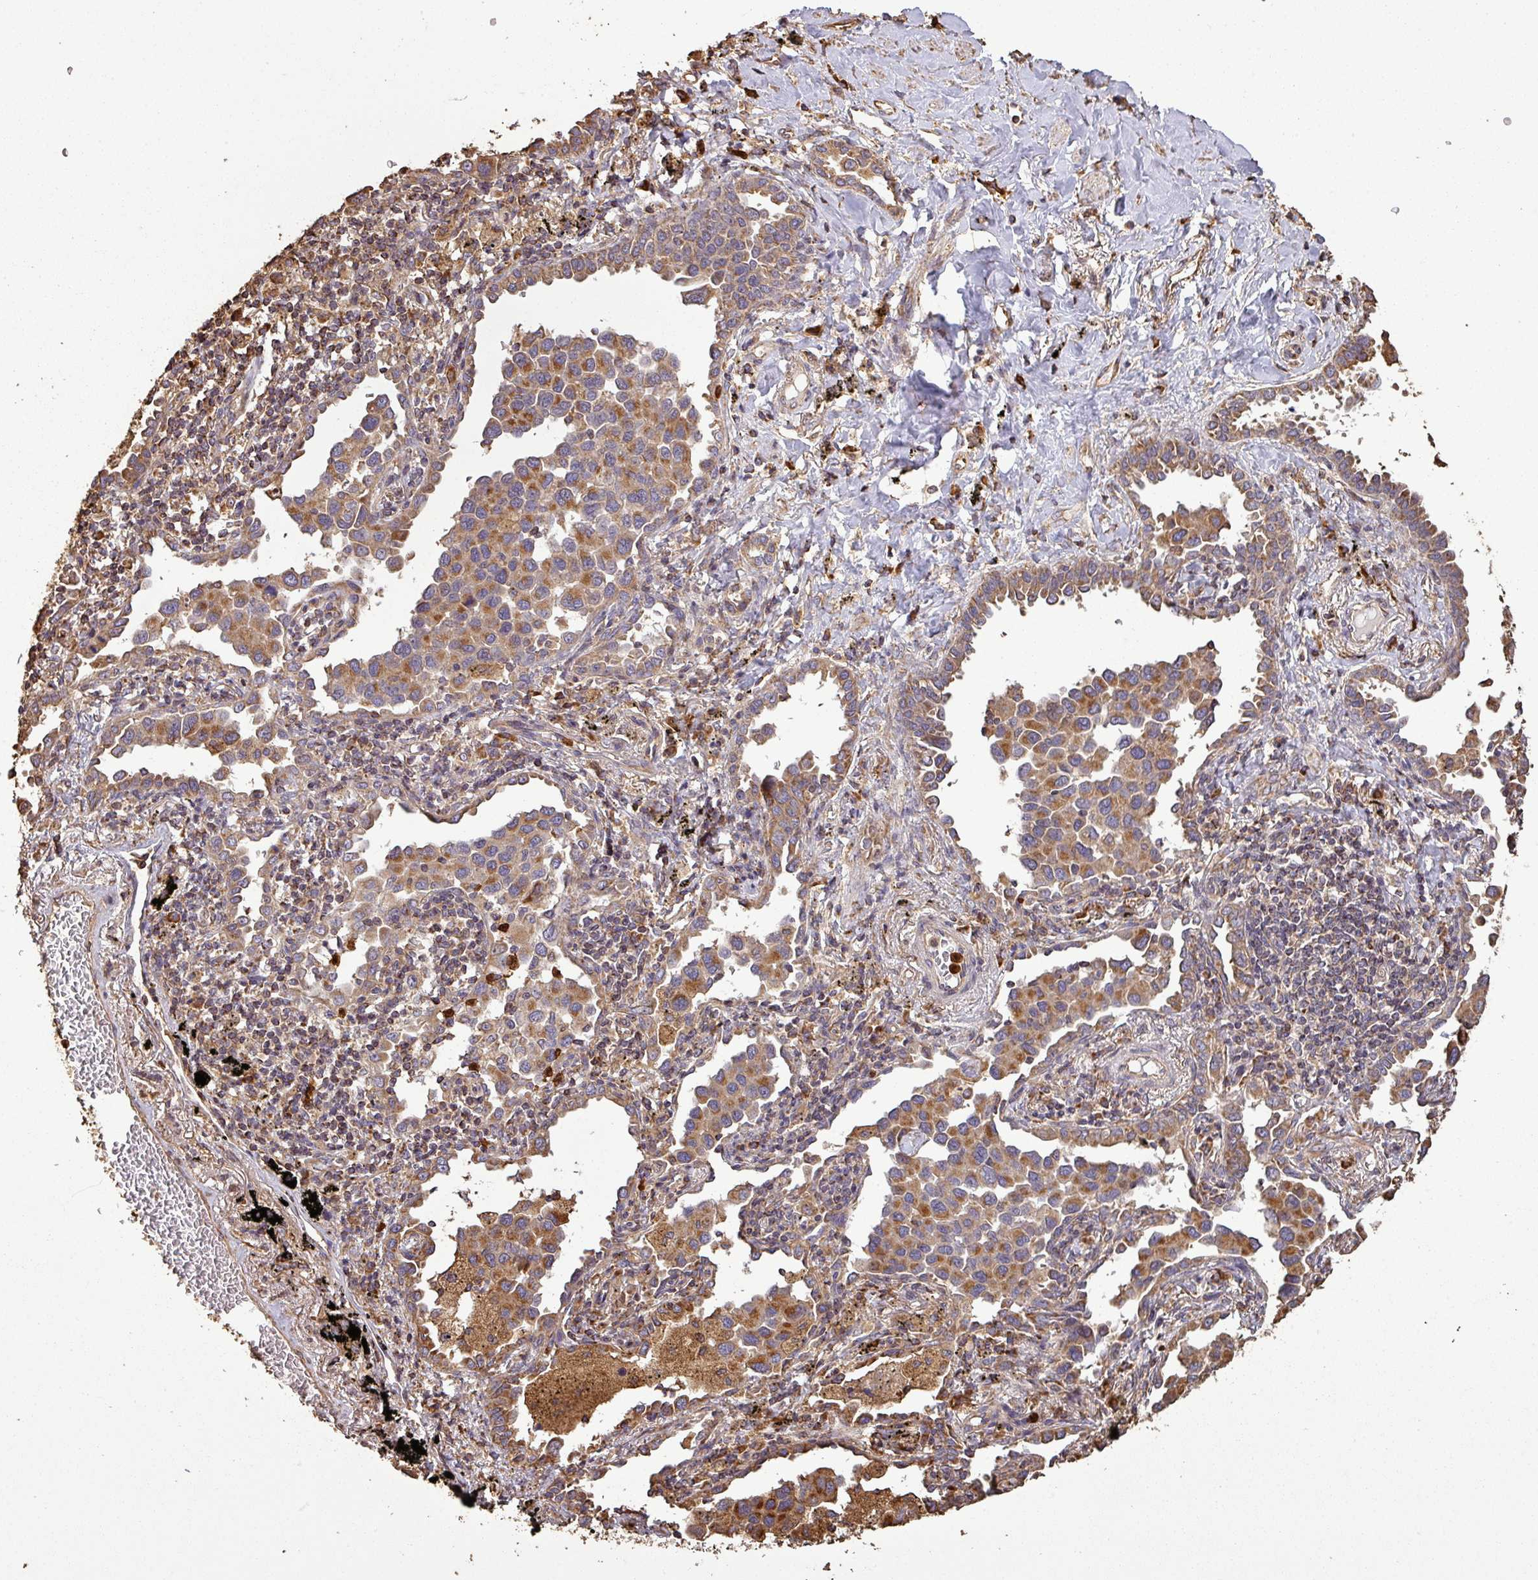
{"staining": {"intensity": "moderate", "quantity": ">75%", "location": "cytoplasmic/membranous"}, "tissue": "lung cancer", "cell_type": "Tumor cells", "image_type": "cancer", "snomed": [{"axis": "morphology", "description": "Adenocarcinoma, NOS"}, {"axis": "topography", "description": "Lung"}], "caption": "Brown immunohistochemical staining in adenocarcinoma (lung) demonstrates moderate cytoplasmic/membranous staining in about >75% of tumor cells. The staining was performed using DAB (3,3'-diaminobenzidine) to visualize the protein expression in brown, while the nuclei were stained in blue with hematoxylin (Magnification: 20x).", "gene": "PLEKHM1", "patient": {"sex": "male", "age": 67}}